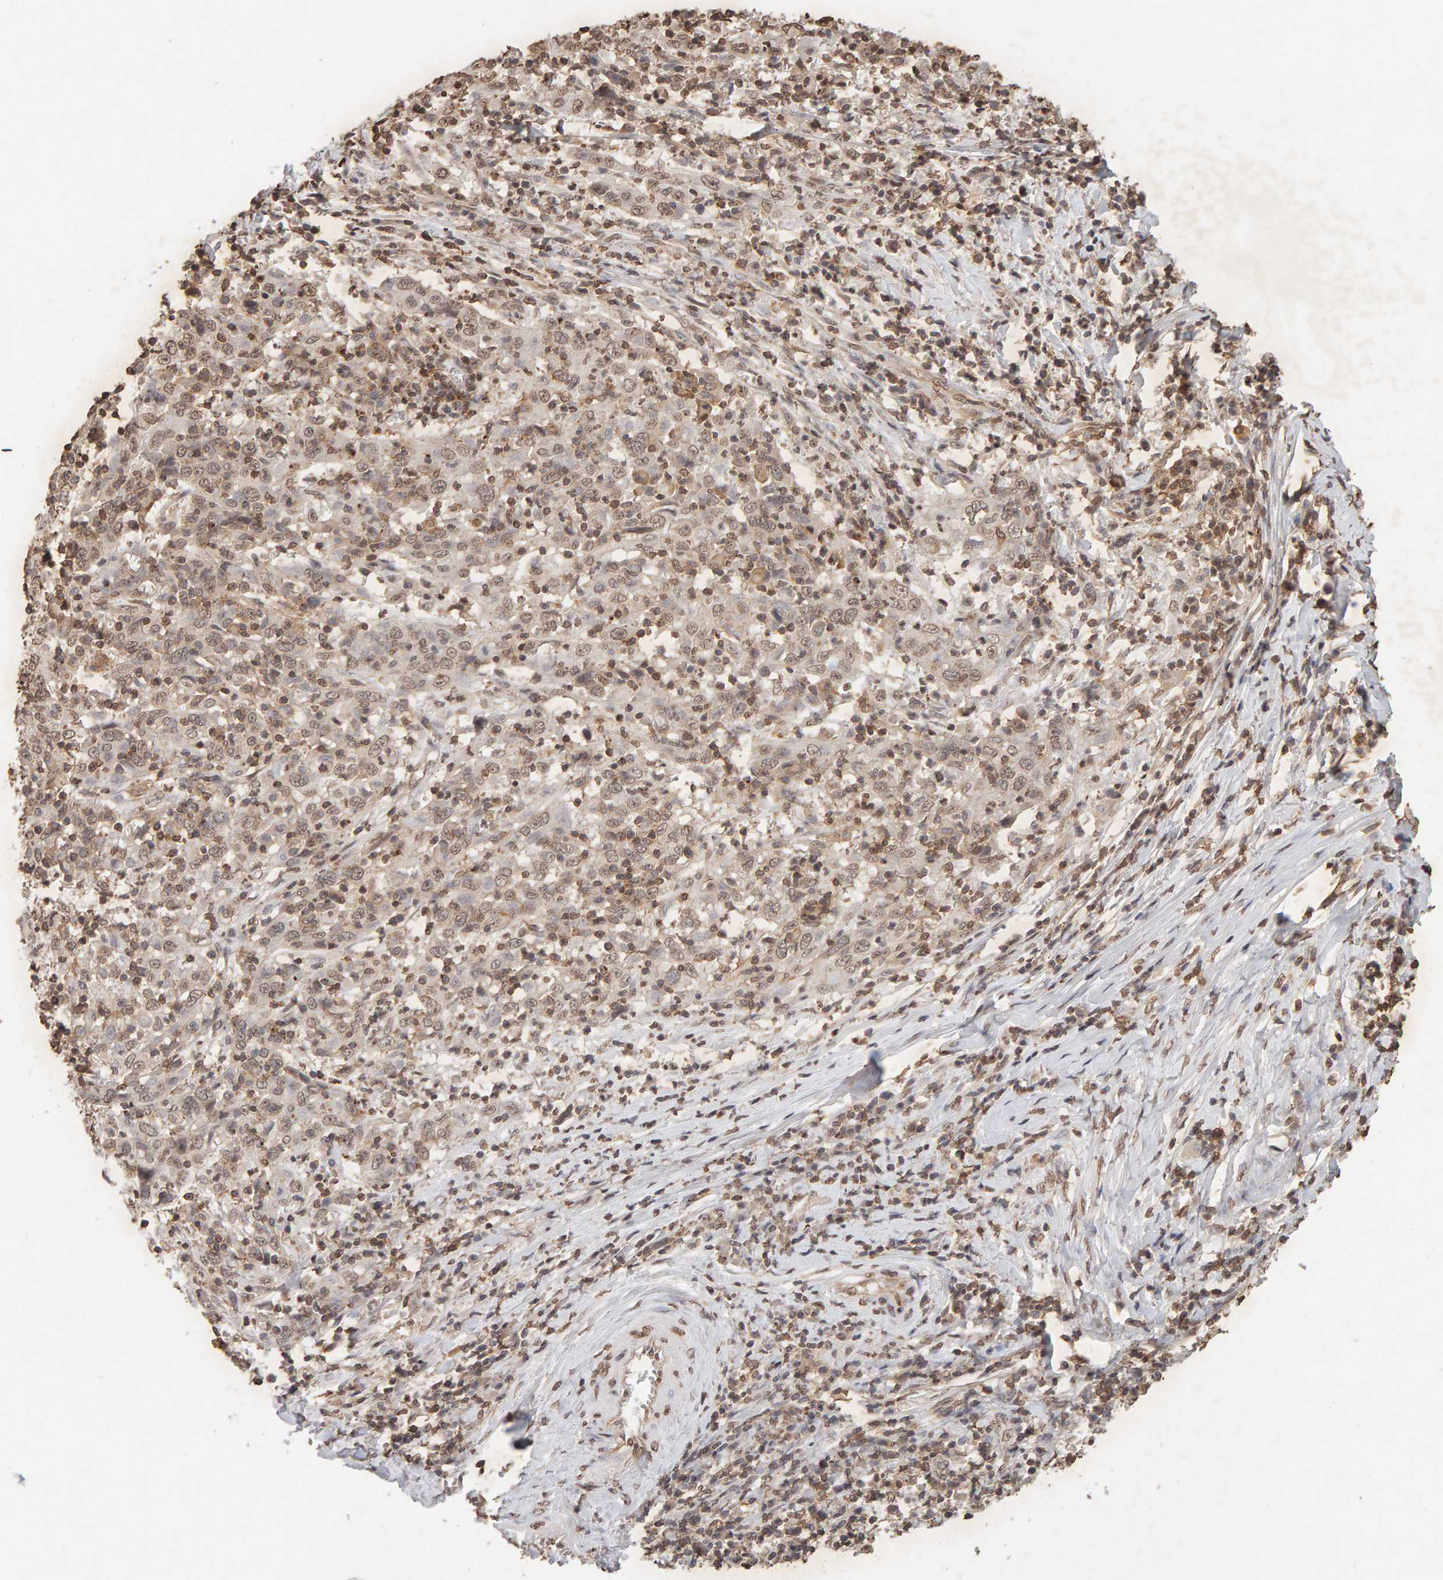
{"staining": {"intensity": "weak", "quantity": ">75%", "location": "cytoplasmic/membranous,nuclear"}, "tissue": "cervical cancer", "cell_type": "Tumor cells", "image_type": "cancer", "snomed": [{"axis": "morphology", "description": "Squamous cell carcinoma, NOS"}, {"axis": "topography", "description": "Cervix"}], "caption": "Immunohistochemical staining of cervical squamous cell carcinoma displays weak cytoplasmic/membranous and nuclear protein staining in approximately >75% of tumor cells.", "gene": "DNAJB5", "patient": {"sex": "female", "age": 46}}